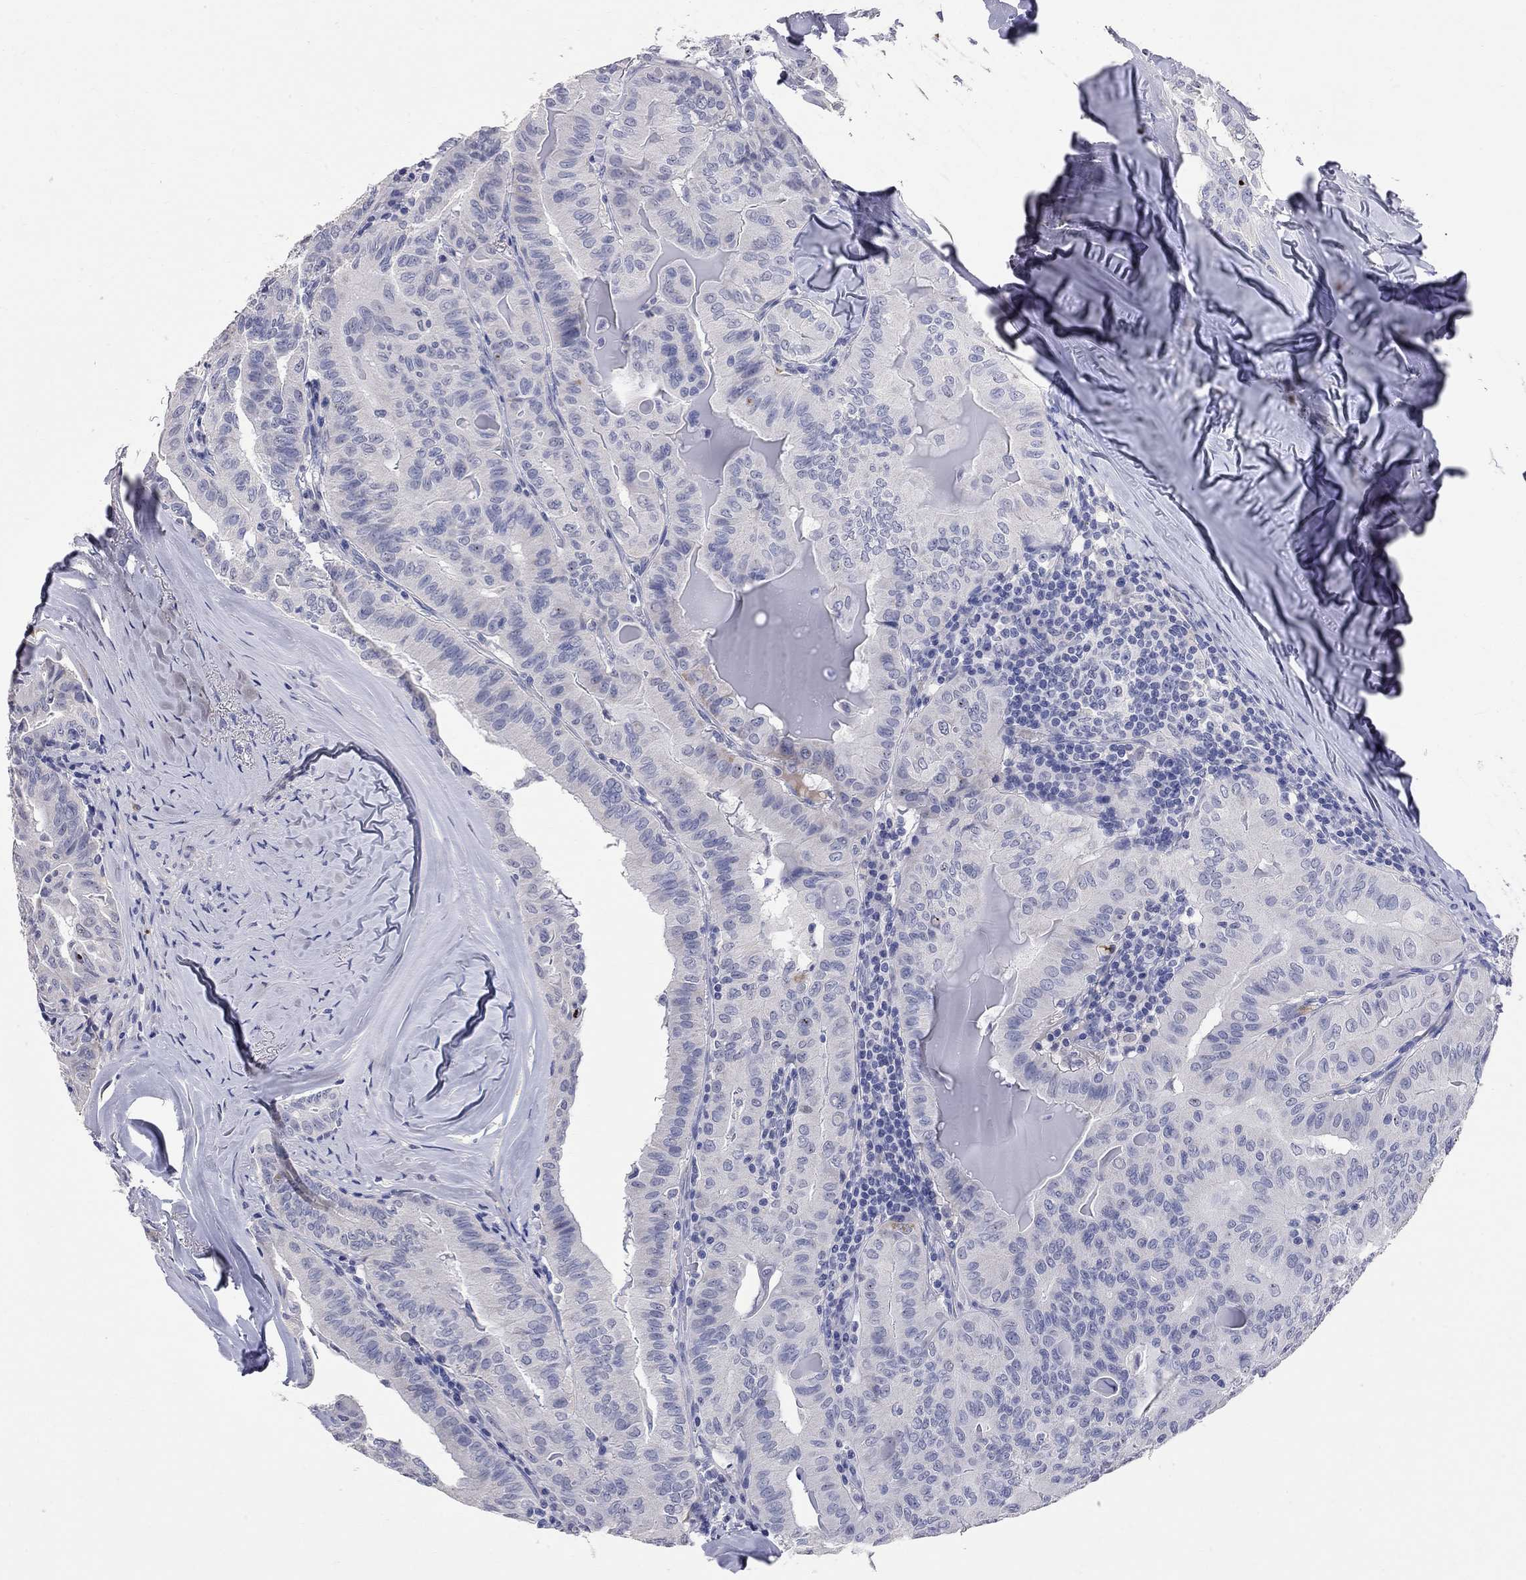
{"staining": {"intensity": "negative", "quantity": "none", "location": "none"}, "tissue": "thyroid cancer", "cell_type": "Tumor cells", "image_type": "cancer", "snomed": [{"axis": "morphology", "description": "Papillary adenocarcinoma, NOS"}, {"axis": "topography", "description": "Thyroid gland"}], "caption": "Protein analysis of papillary adenocarcinoma (thyroid) reveals no significant expression in tumor cells. Nuclei are stained in blue.", "gene": "FAM221B", "patient": {"sex": "female", "age": 68}}